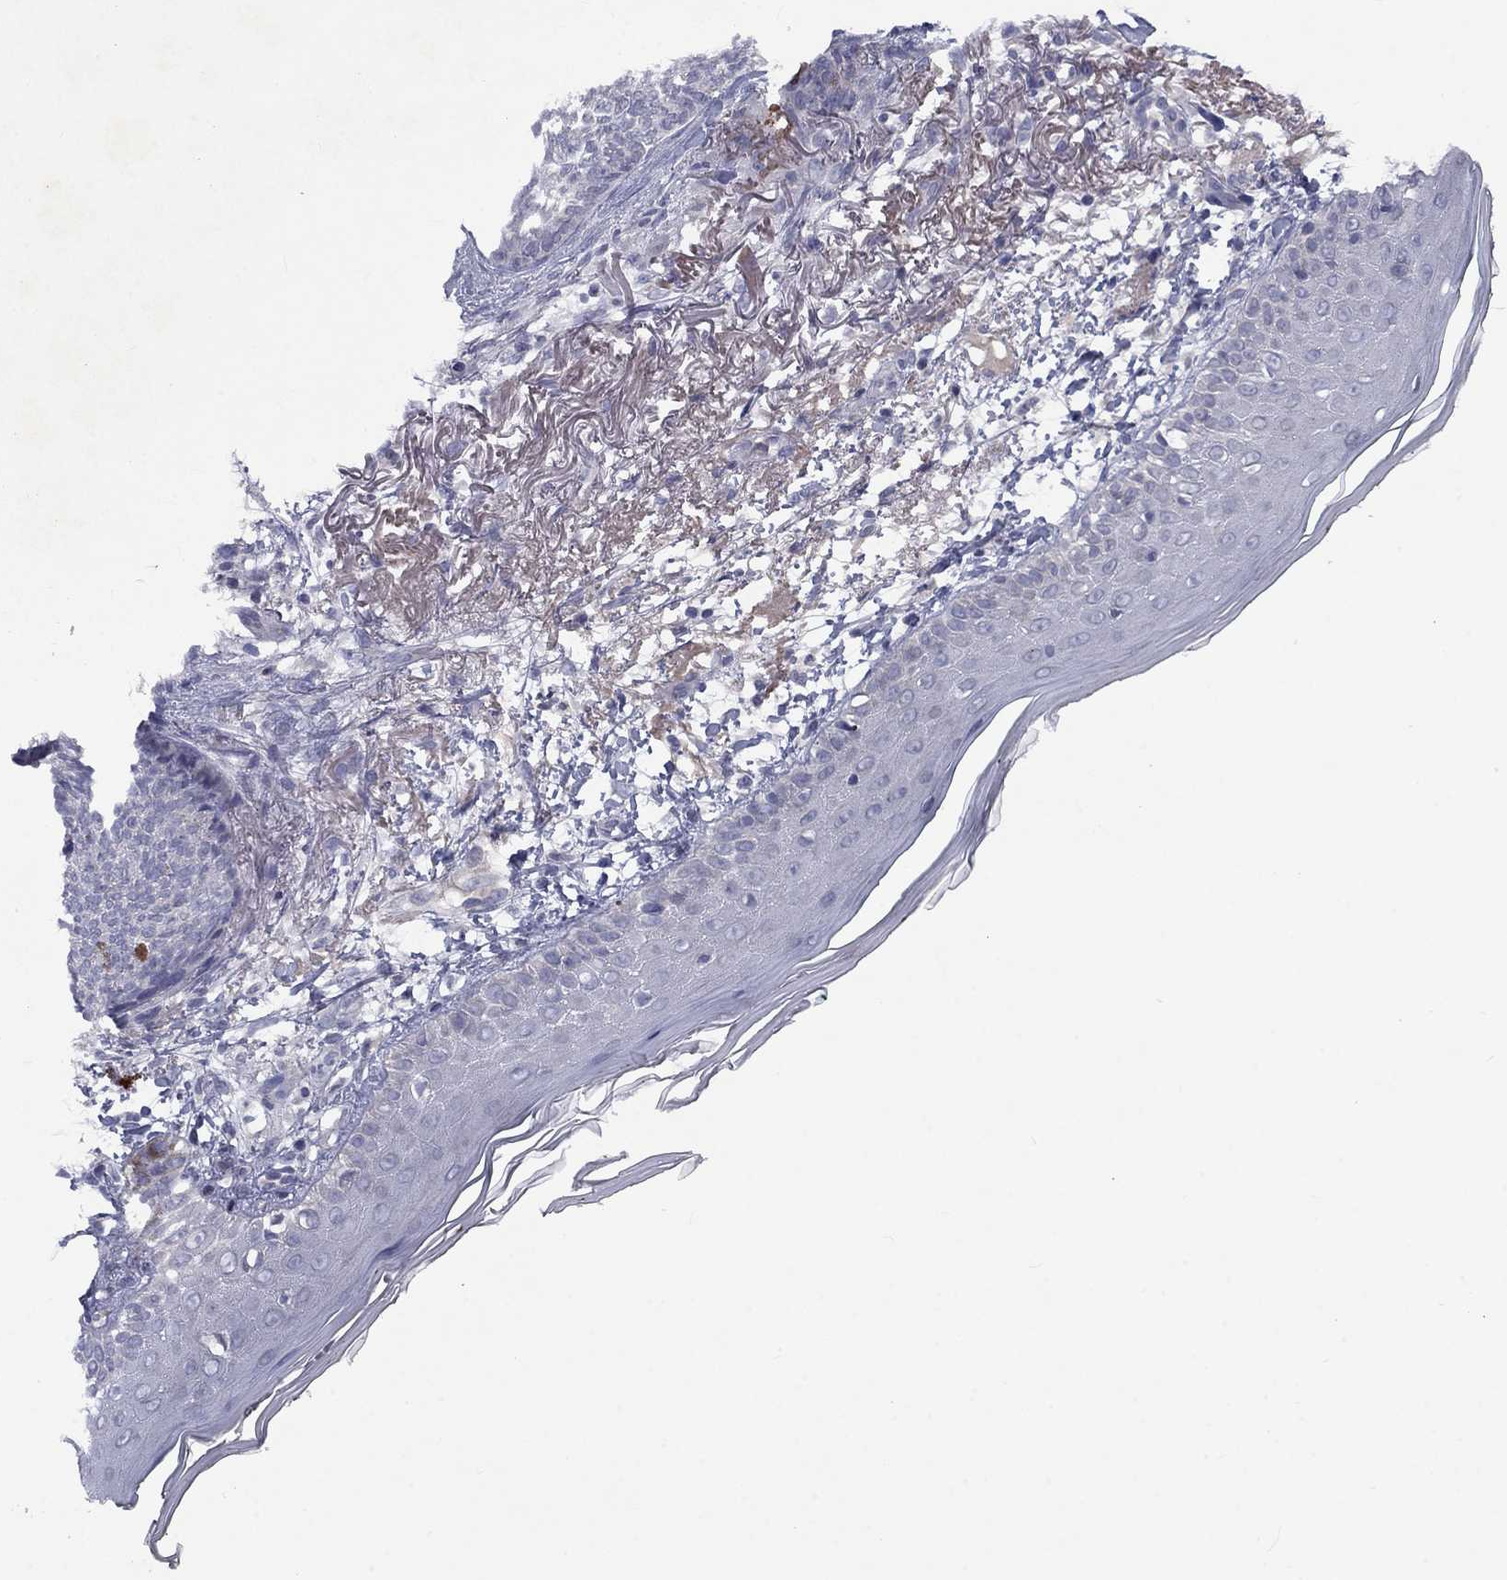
{"staining": {"intensity": "negative", "quantity": "none", "location": "none"}, "tissue": "skin cancer", "cell_type": "Tumor cells", "image_type": "cancer", "snomed": [{"axis": "morphology", "description": "Normal tissue, NOS"}, {"axis": "morphology", "description": "Basal cell carcinoma"}, {"axis": "topography", "description": "Skin"}], "caption": "Tumor cells are negative for protein expression in human skin cancer (basal cell carcinoma).", "gene": "CACNA1A", "patient": {"sex": "male", "age": 84}}